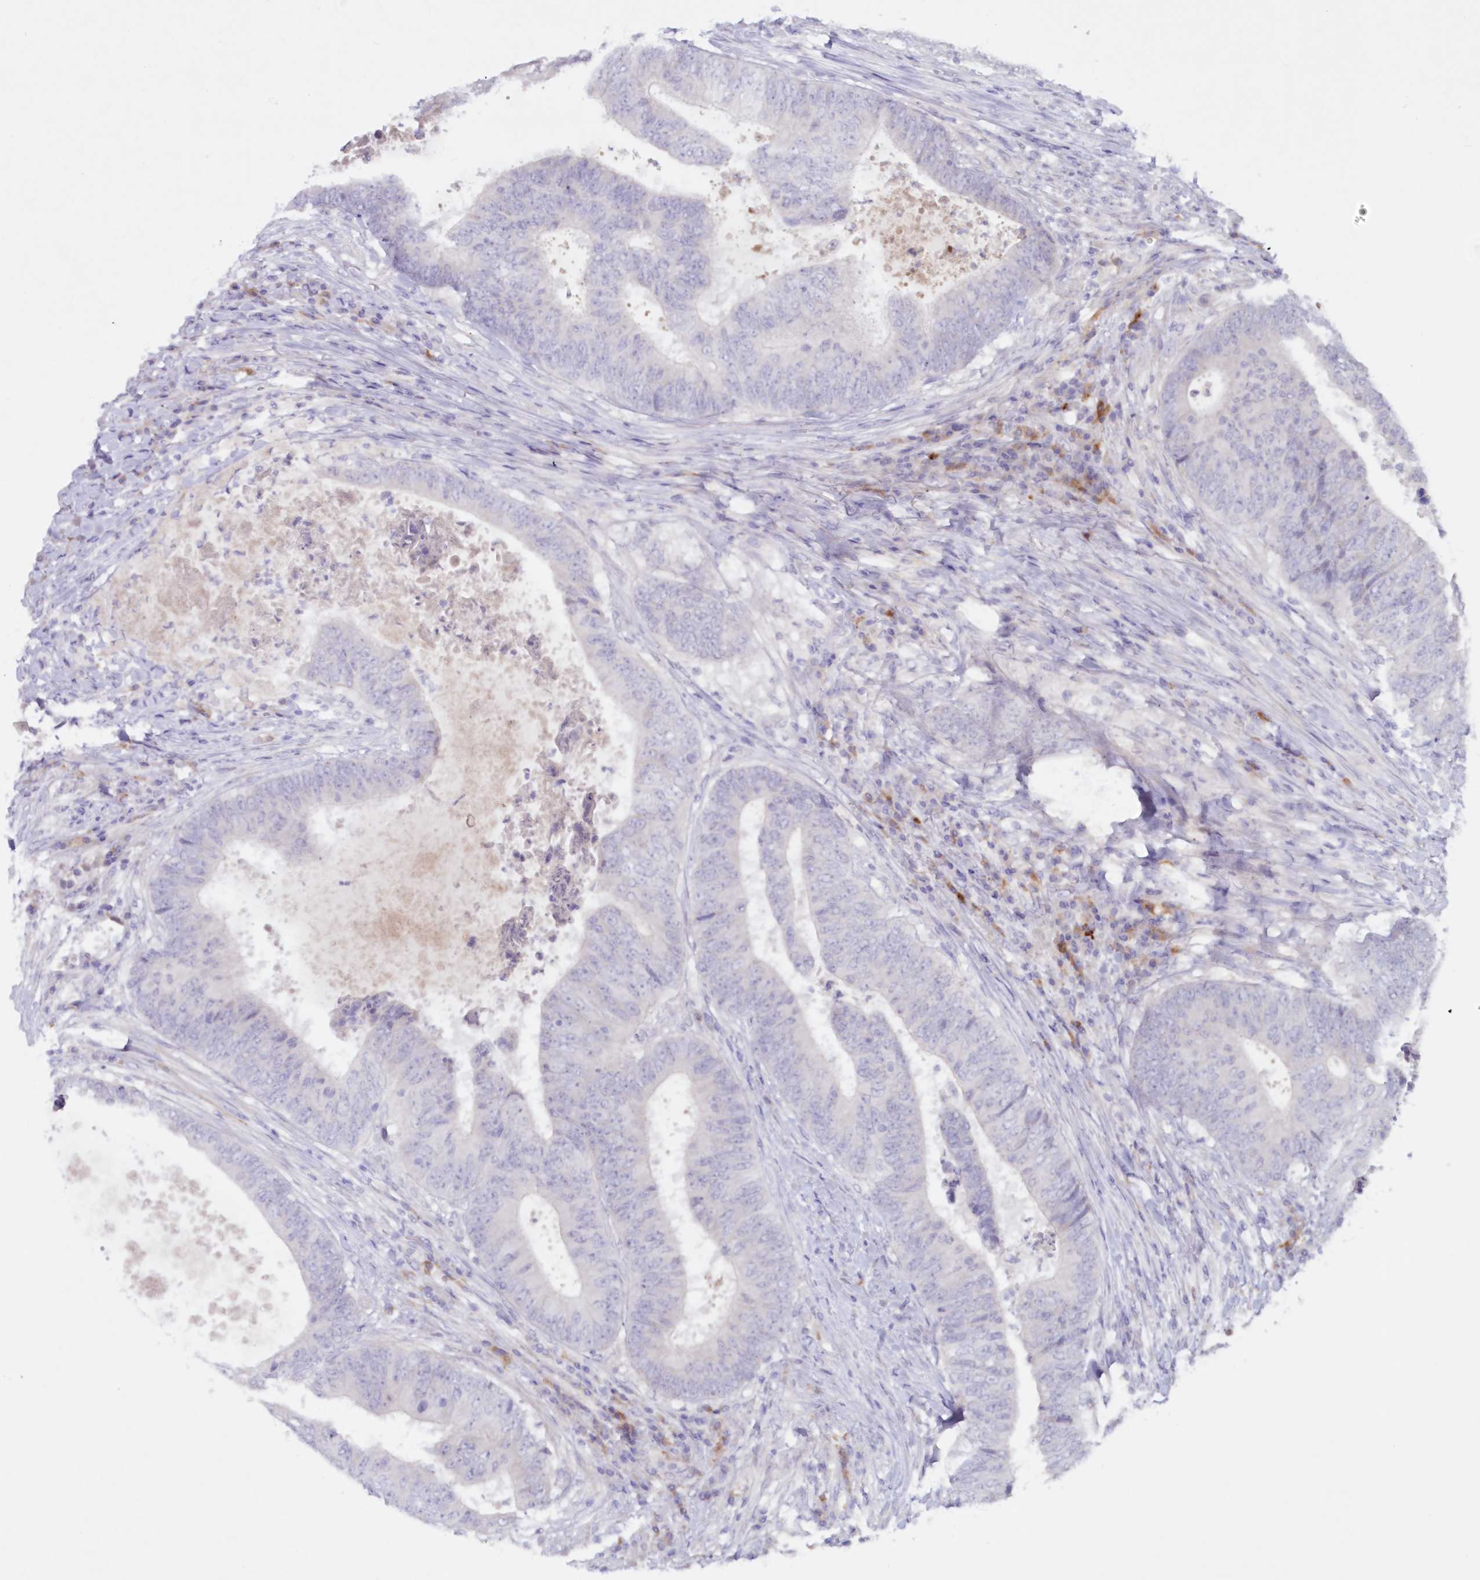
{"staining": {"intensity": "negative", "quantity": "none", "location": "none"}, "tissue": "colorectal cancer", "cell_type": "Tumor cells", "image_type": "cancer", "snomed": [{"axis": "morphology", "description": "Adenocarcinoma, NOS"}, {"axis": "topography", "description": "Rectum"}], "caption": "Tumor cells show no significant positivity in adenocarcinoma (colorectal).", "gene": "GCKR", "patient": {"sex": "male", "age": 72}}